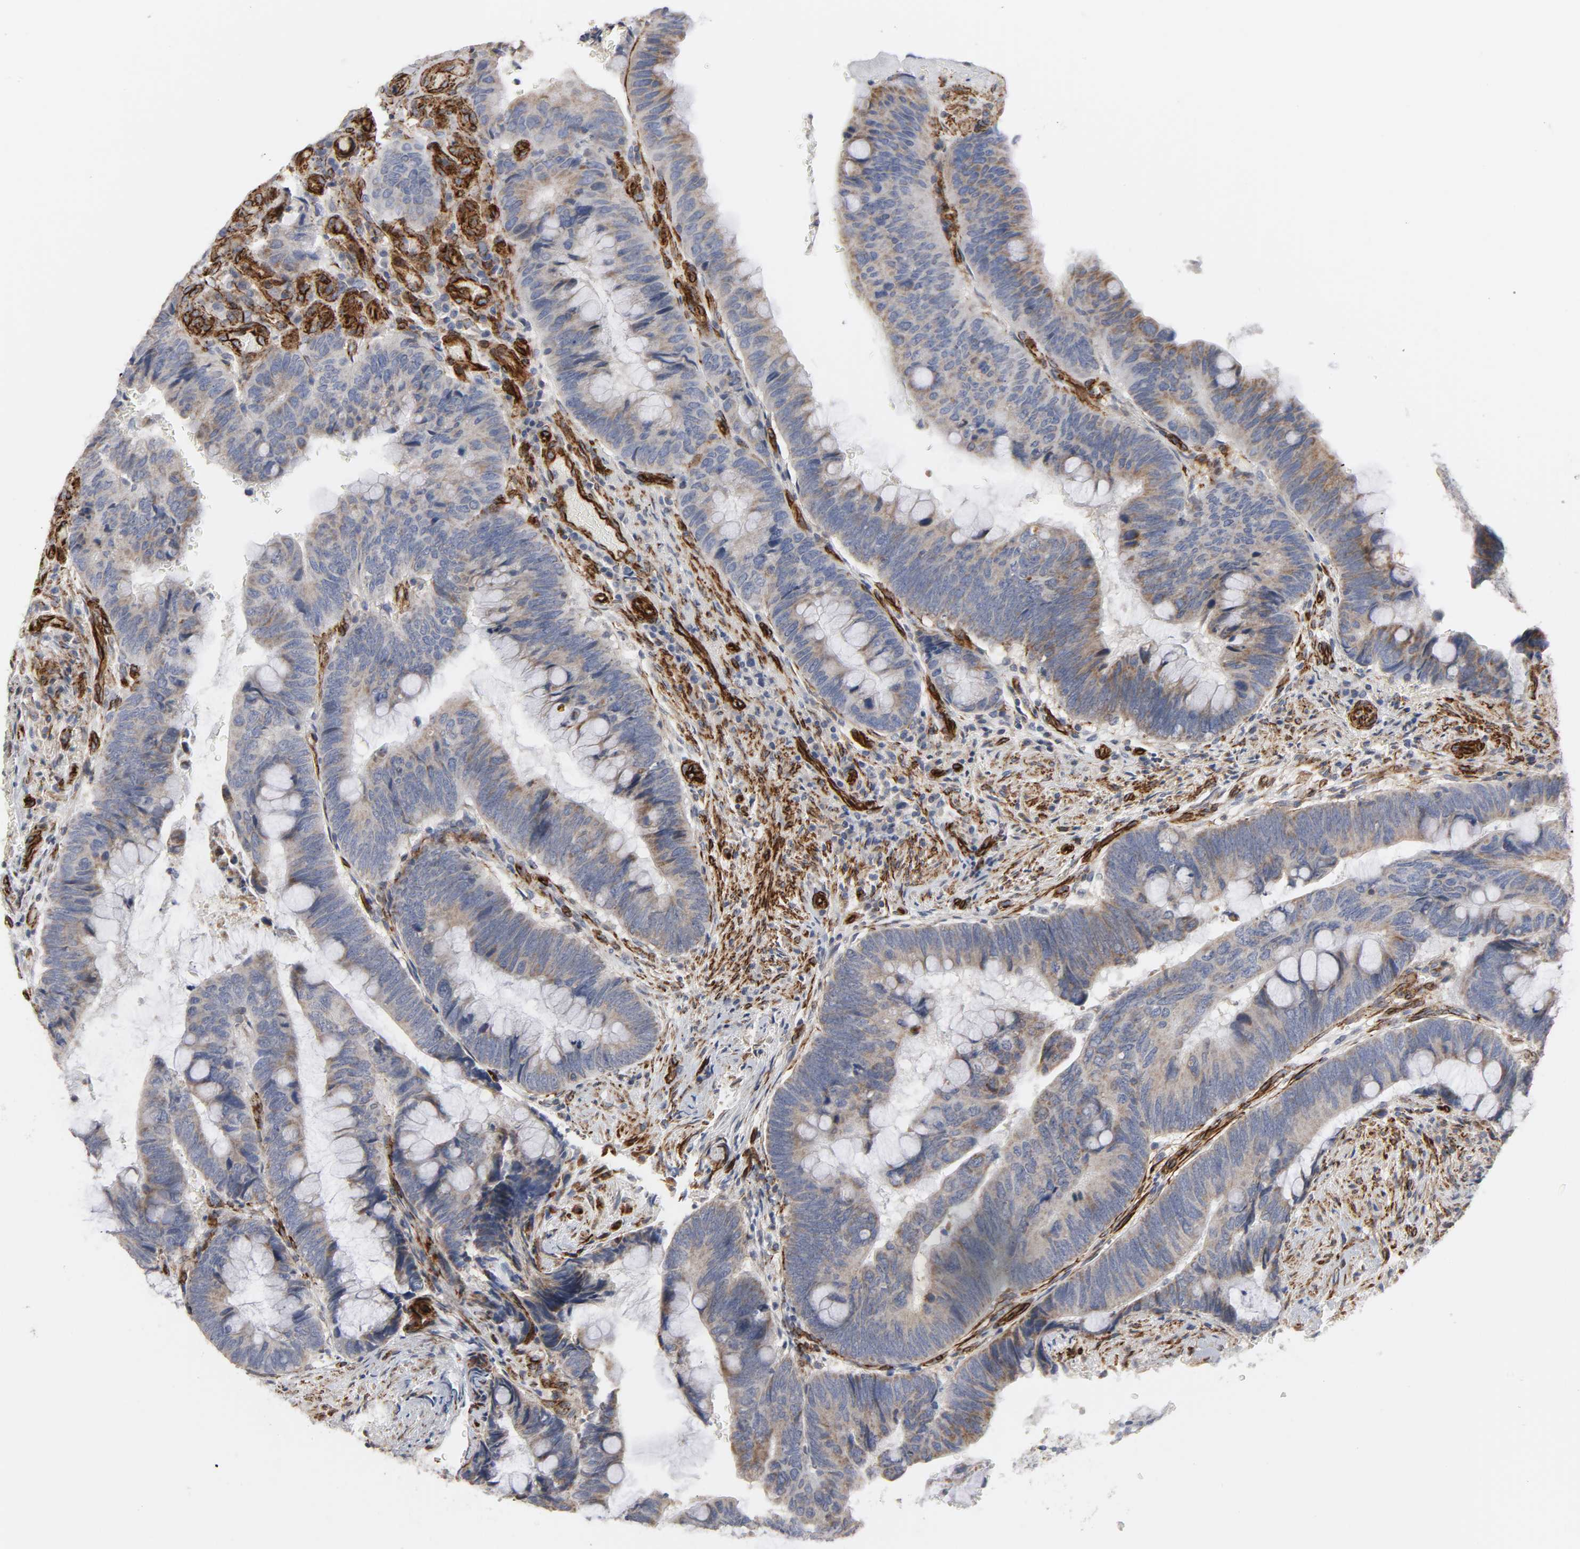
{"staining": {"intensity": "weak", "quantity": "25%-75%", "location": "cytoplasmic/membranous"}, "tissue": "colorectal cancer", "cell_type": "Tumor cells", "image_type": "cancer", "snomed": [{"axis": "morphology", "description": "Normal tissue, NOS"}, {"axis": "morphology", "description": "Adenocarcinoma, NOS"}, {"axis": "topography", "description": "Rectum"}], "caption": "An image of colorectal cancer stained for a protein demonstrates weak cytoplasmic/membranous brown staining in tumor cells.", "gene": "GNG2", "patient": {"sex": "male", "age": 92}}